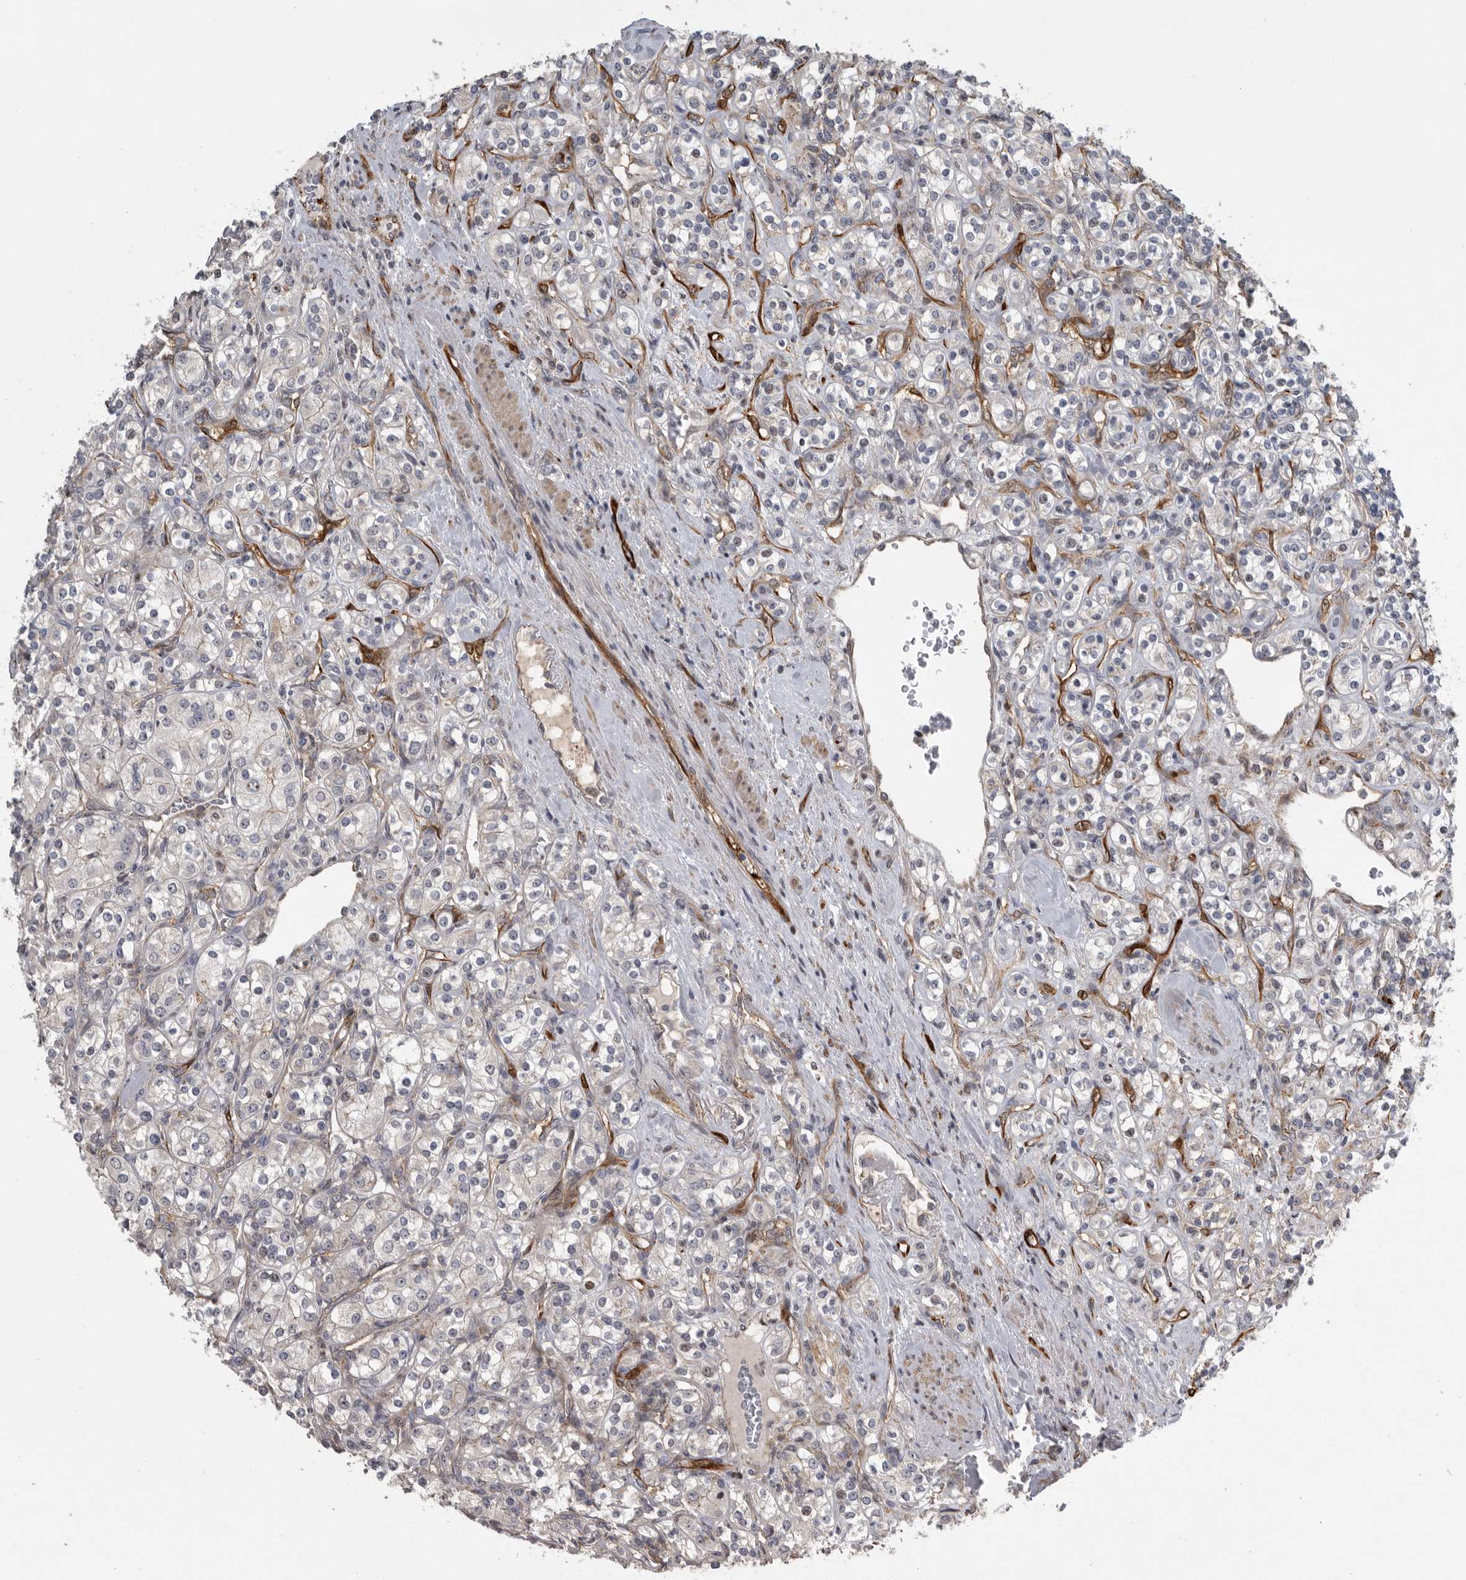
{"staining": {"intensity": "negative", "quantity": "none", "location": "none"}, "tissue": "renal cancer", "cell_type": "Tumor cells", "image_type": "cancer", "snomed": [{"axis": "morphology", "description": "Adenocarcinoma, NOS"}, {"axis": "topography", "description": "Kidney"}], "caption": "High power microscopy image of an IHC image of renal adenocarcinoma, revealing no significant staining in tumor cells.", "gene": "MPDZ", "patient": {"sex": "male", "age": 77}}